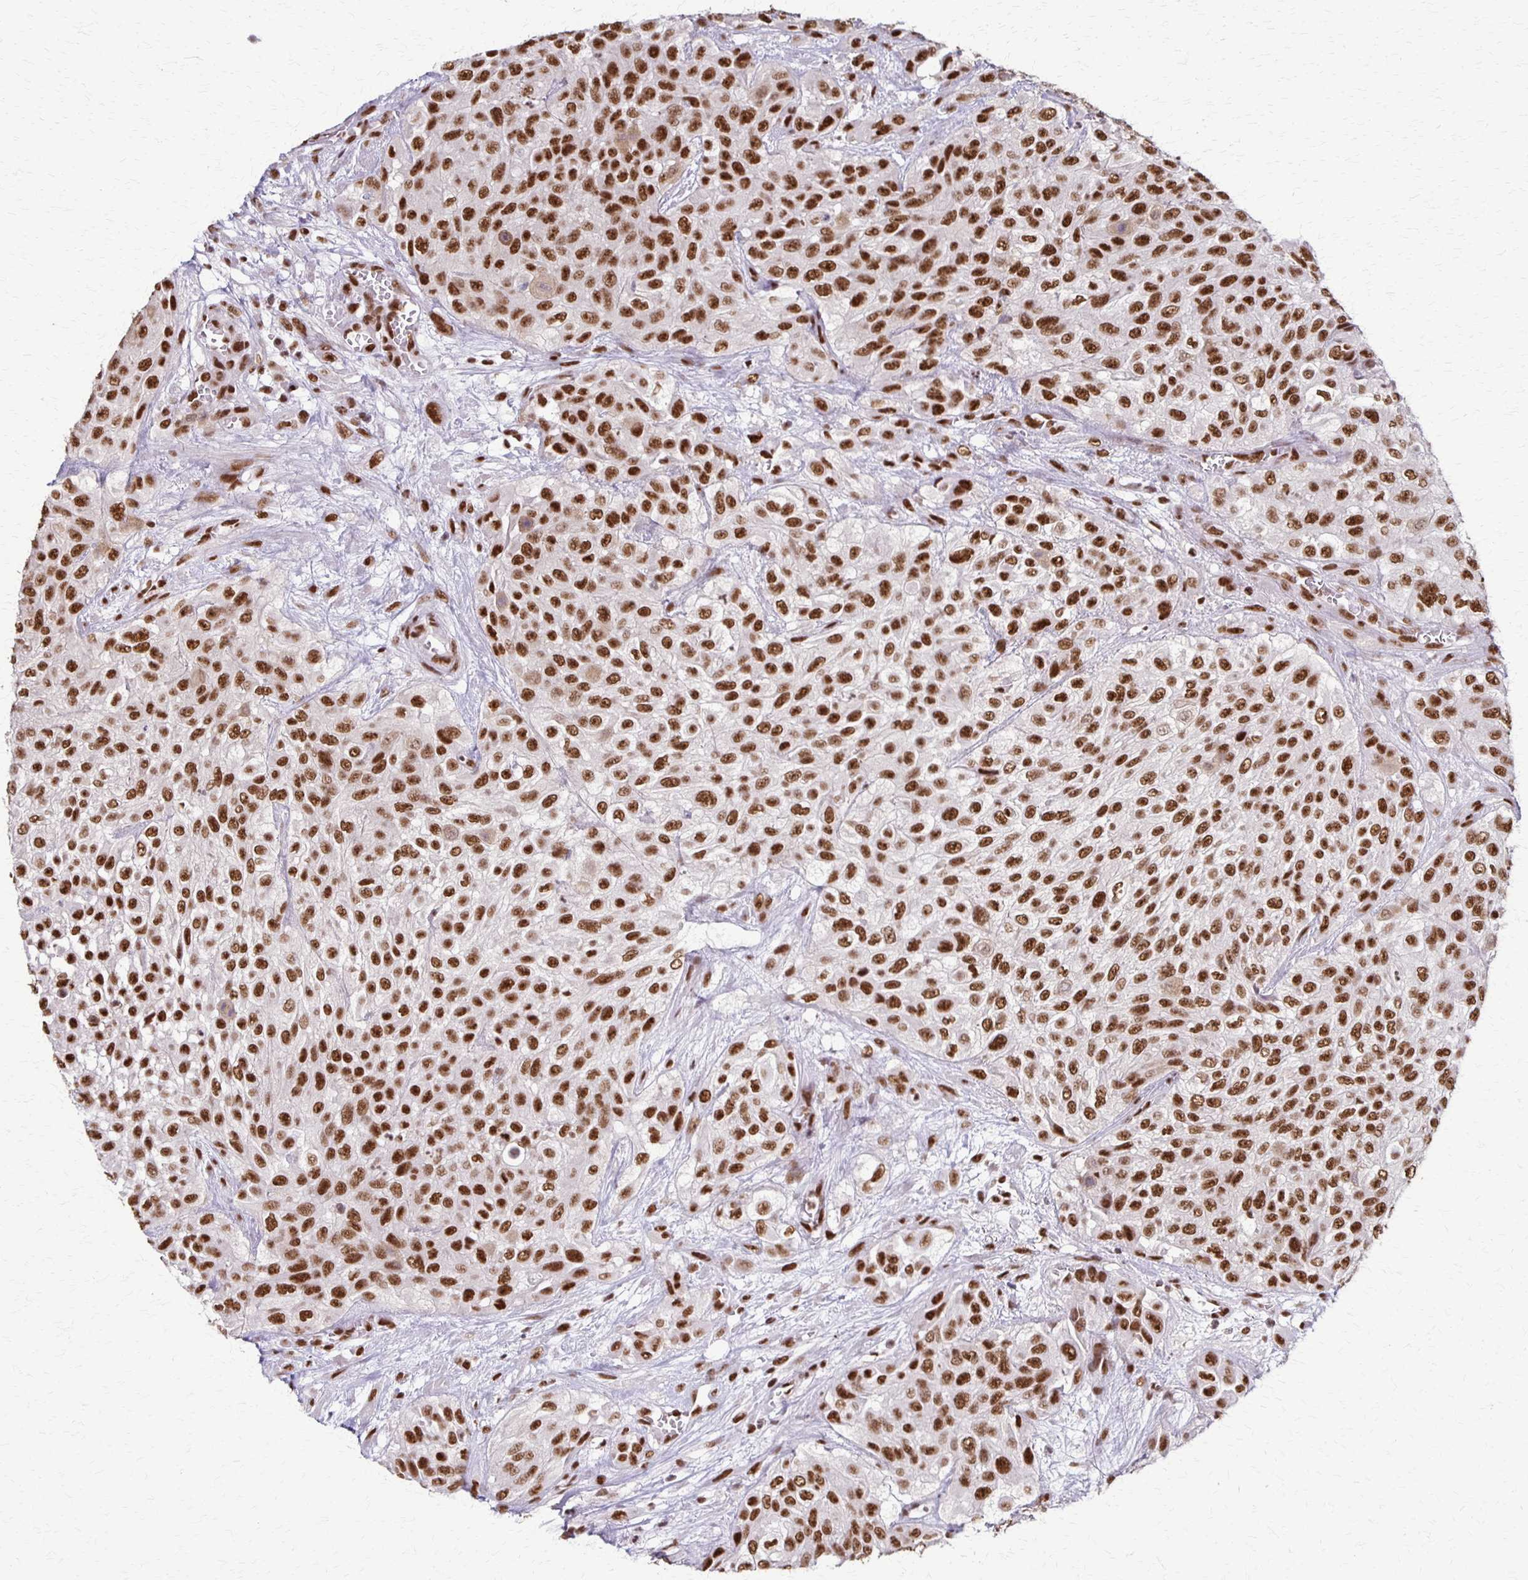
{"staining": {"intensity": "strong", "quantity": ">75%", "location": "nuclear"}, "tissue": "urothelial cancer", "cell_type": "Tumor cells", "image_type": "cancer", "snomed": [{"axis": "morphology", "description": "Urothelial carcinoma, High grade"}, {"axis": "topography", "description": "Urinary bladder"}], "caption": "DAB (3,3'-diaminobenzidine) immunohistochemical staining of human urothelial cancer demonstrates strong nuclear protein staining in about >75% of tumor cells.", "gene": "XRCC6", "patient": {"sex": "male", "age": 57}}